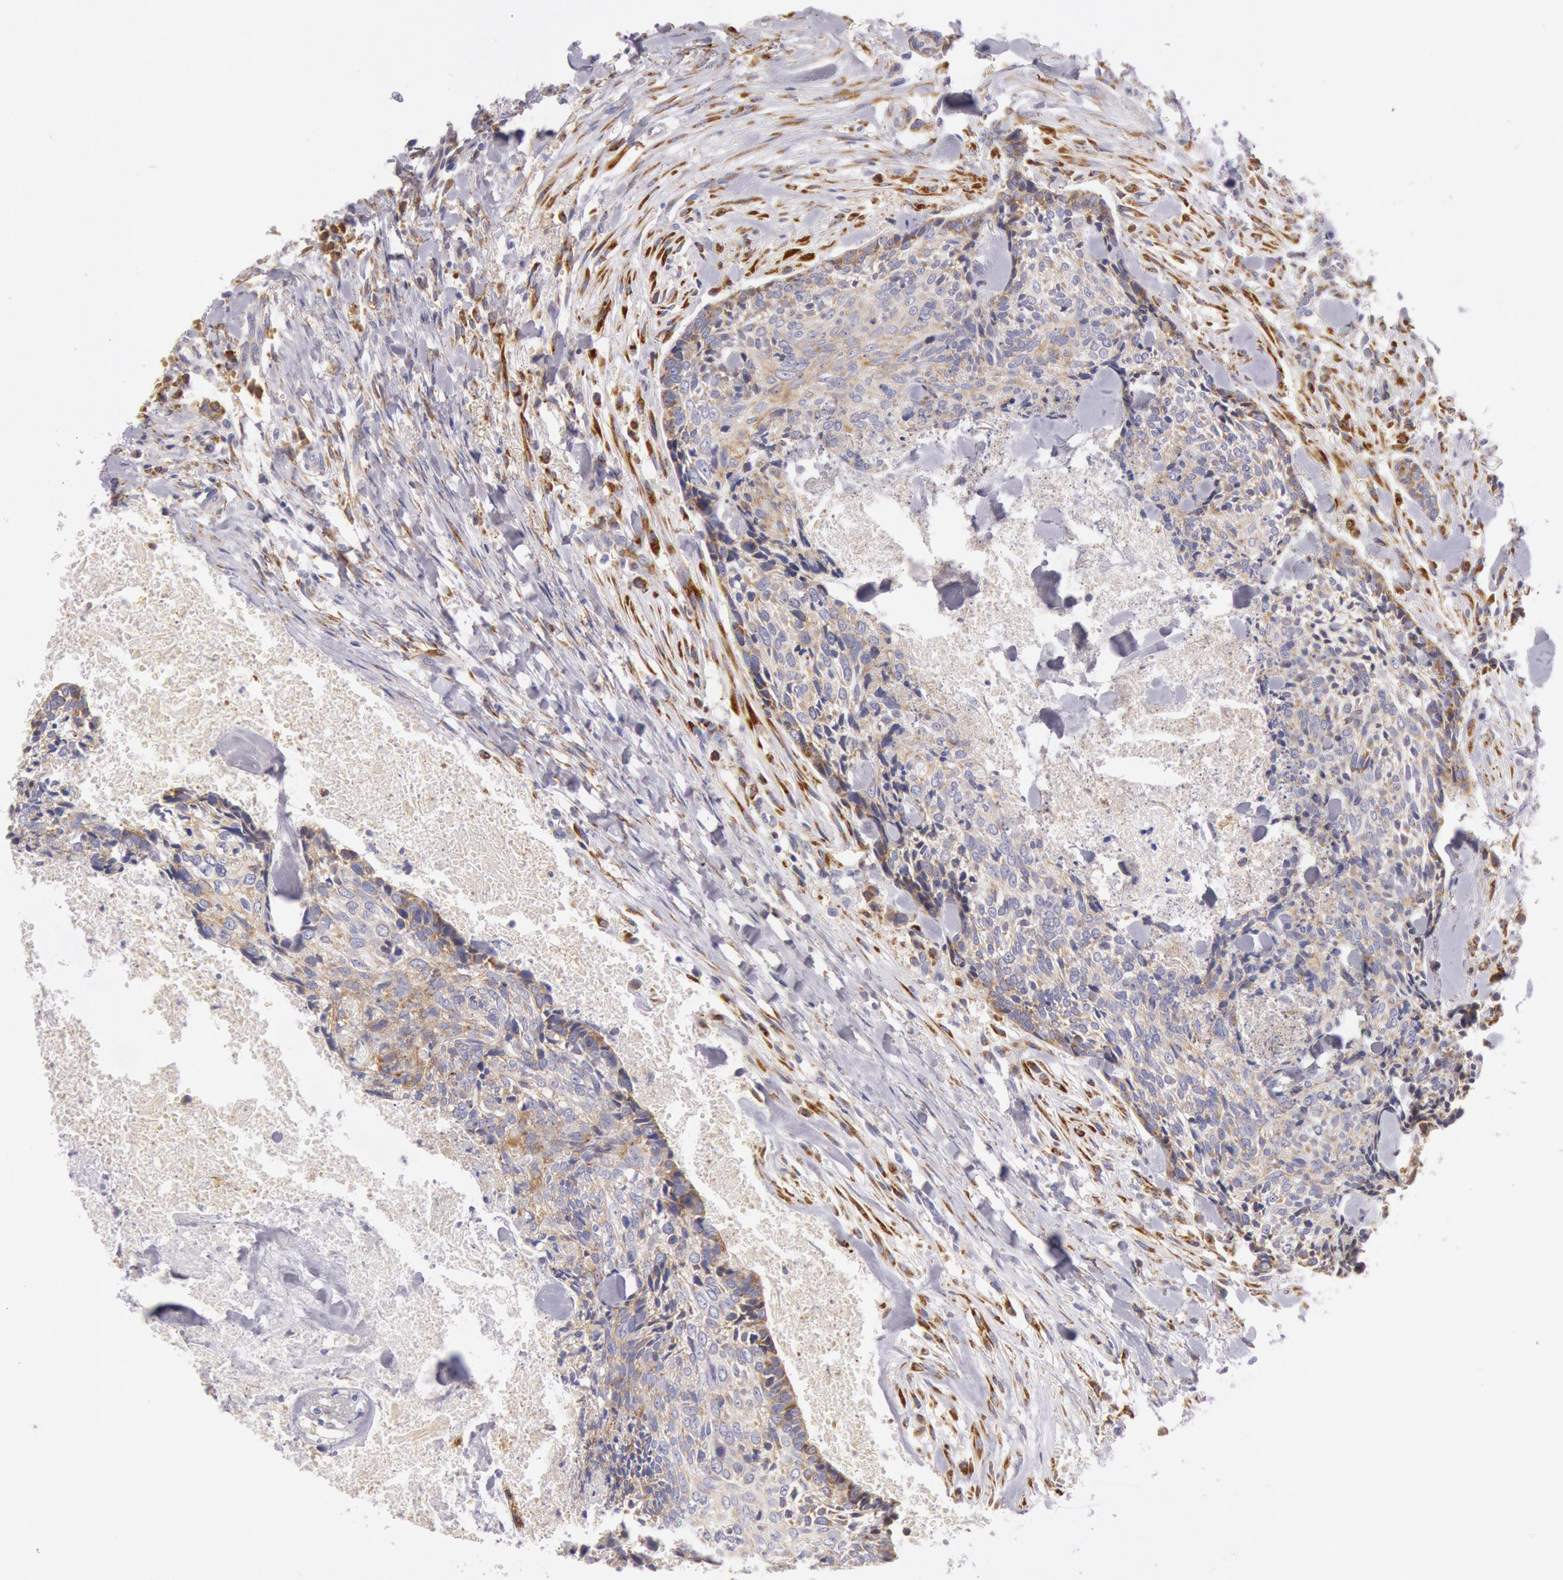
{"staining": {"intensity": "moderate", "quantity": "25%-75%", "location": "cytoplasmic/membranous"}, "tissue": "head and neck cancer", "cell_type": "Tumor cells", "image_type": "cancer", "snomed": [{"axis": "morphology", "description": "Squamous cell carcinoma, NOS"}, {"axis": "topography", "description": "Salivary gland"}, {"axis": "topography", "description": "Head-Neck"}], "caption": "Immunohistochemistry photomicrograph of head and neck cancer stained for a protein (brown), which demonstrates medium levels of moderate cytoplasmic/membranous positivity in about 25%-75% of tumor cells.", "gene": "CIDEB", "patient": {"sex": "male", "age": 70}}